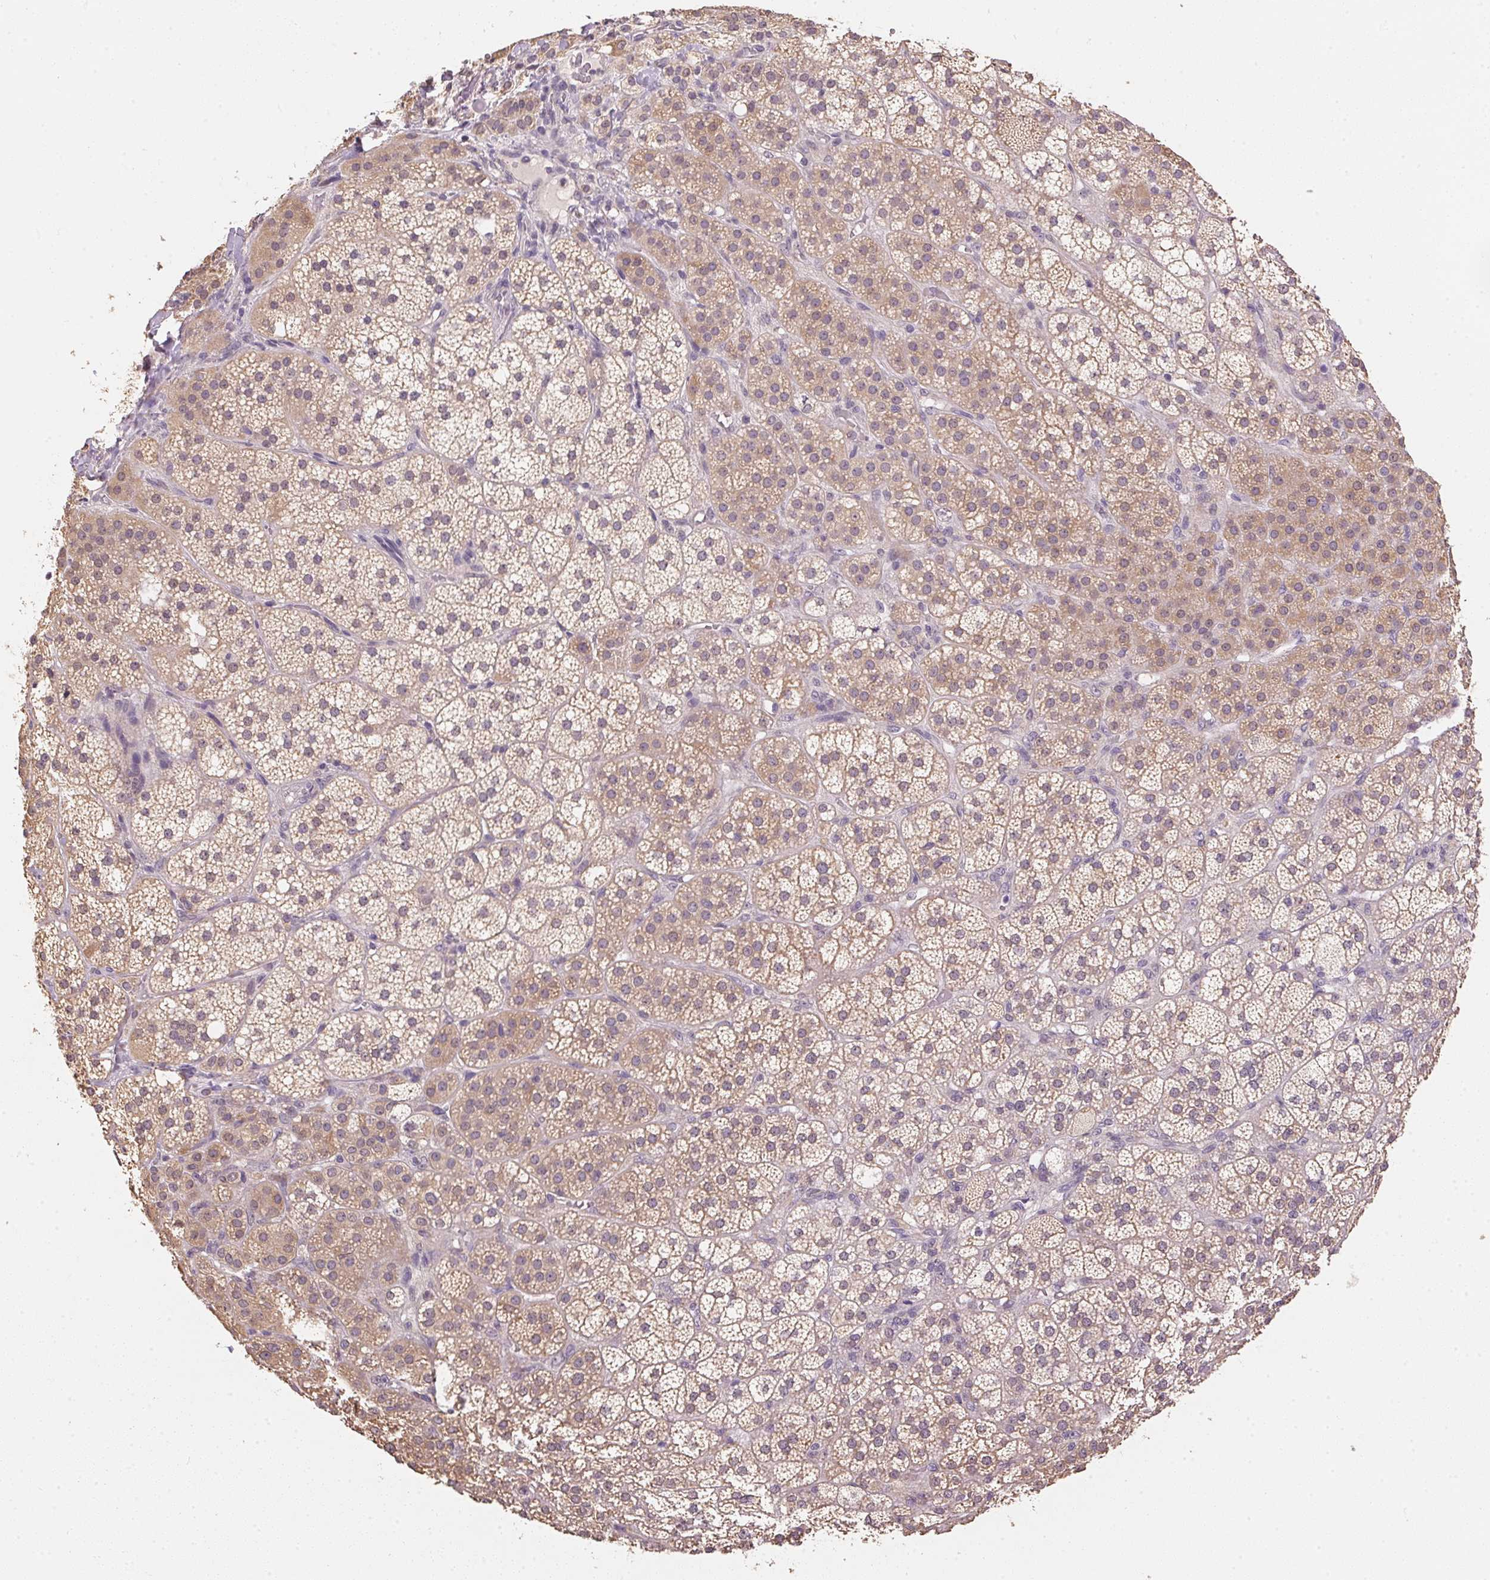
{"staining": {"intensity": "moderate", "quantity": ">75%", "location": "cytoplasmic/membranous"}, "tissue": "adrenal gland", "cell_type": "Glandular cells", "image_type": "normal", "snomed": [{"axis": "morphology", "description": "Normal tissue, NOS"}, {"axis": "topography", "description": "Adrenal gland"}], "caption": "Immunohistochemistry (IHC) photomicrograph of unremarkable adrenal gland stained for a protein (brown), which demonstrates medium levels of moderate cytoplasmic/membranous staining in approximately >75% of glandular cells.", "gene": "ALDH8A1", "patient": {"sex": "female", "age": 60}}